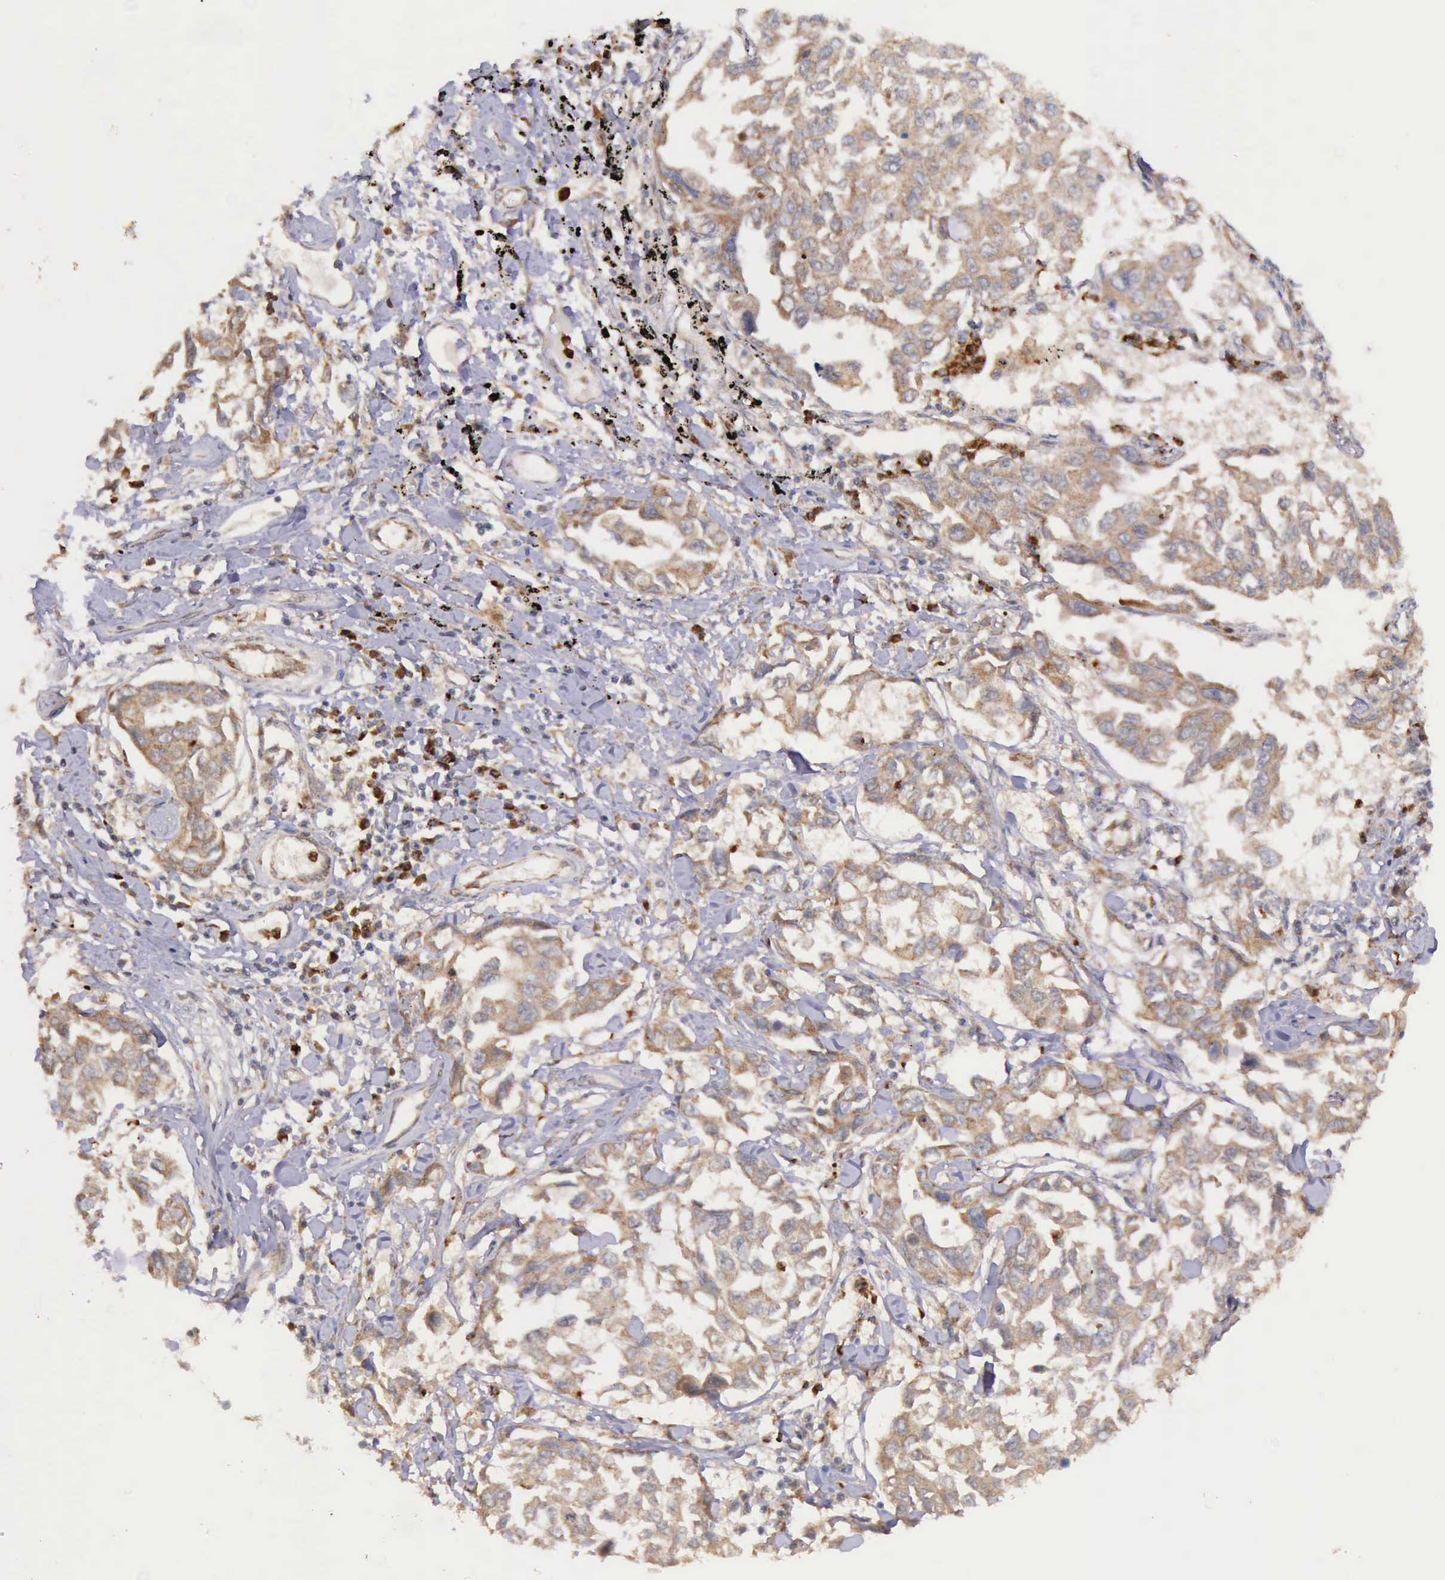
{"staining": {"intensity": "weak", "quantity": "25%-75%", "location": "cytoplasmic/membranous"}, "tissue": "lung cancer", "cell_type": "Tumor cells", "image_type": "cancer", "snomed": [{"axis": "morphology", "description": "Adenocarcinoma, NOS"}, {"axis": "topography", "description": "Lung"}], "caption": "Adenocarcinoma (lung) stained with DAB immunohistochemistry (IHC) displays low levels of weak cytoplasmic/membranous positivity in about 25%-75% of tumor cells.", "gene": "ARMCX3", "patient": {"sex": "male", "age": 64}}